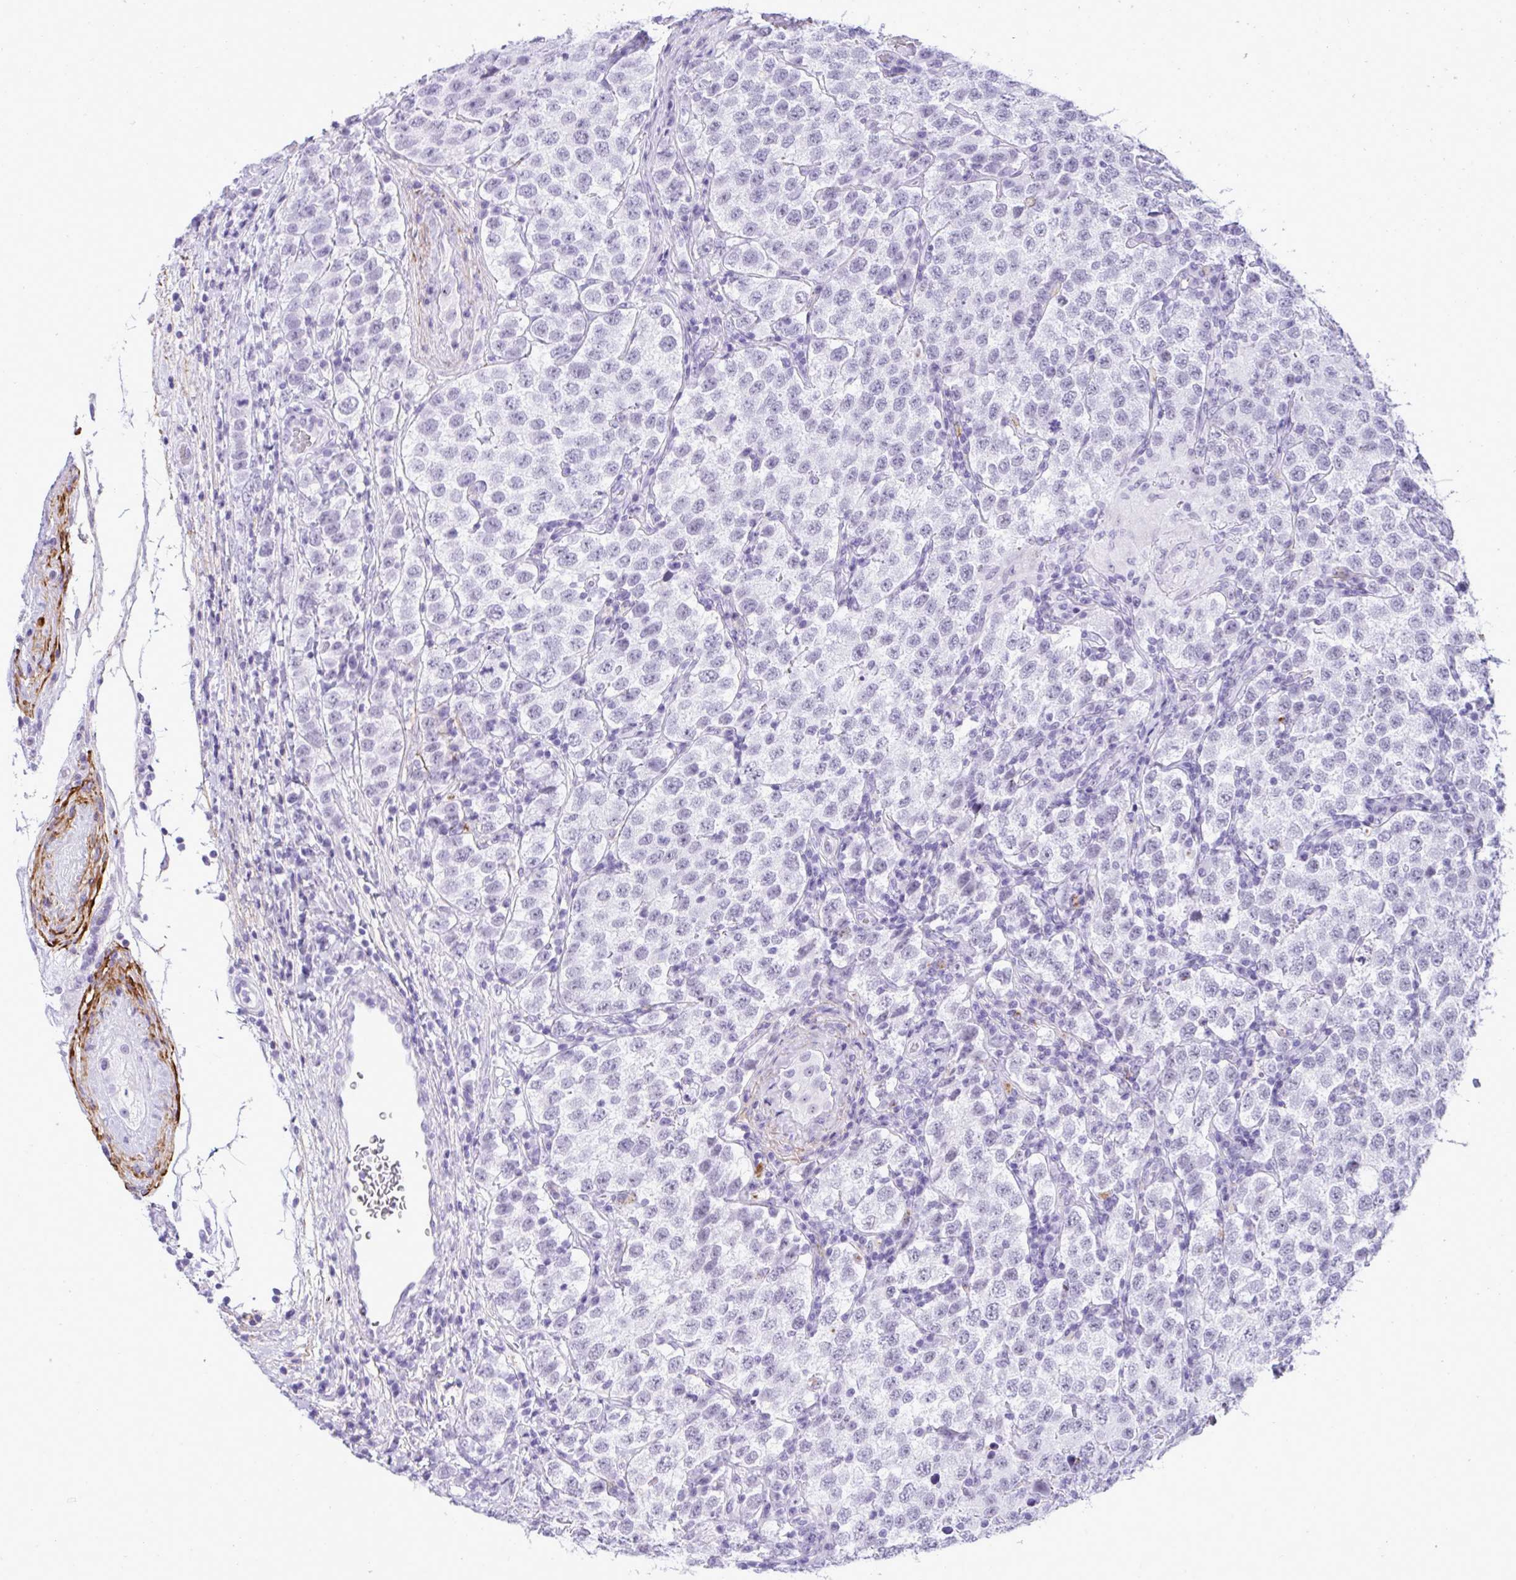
{"staining": {"intensity": "negative", "quantity": "none", "location": "none"}, "tissue": "testis cancer", "cell_type": "Tumor cells", "image_type": "cancer", "snomed": [{"axis": "morphology", "description": "Seminoma, NOS"}, {"axis": "topography", "description": "Testis"}], "caption": "A photomicrograph of testis cancer stained for a protein demonstrates no brown staining in tumor cells.", "gene": "ELN", "patient": {"sex": "male", "age": 34}}